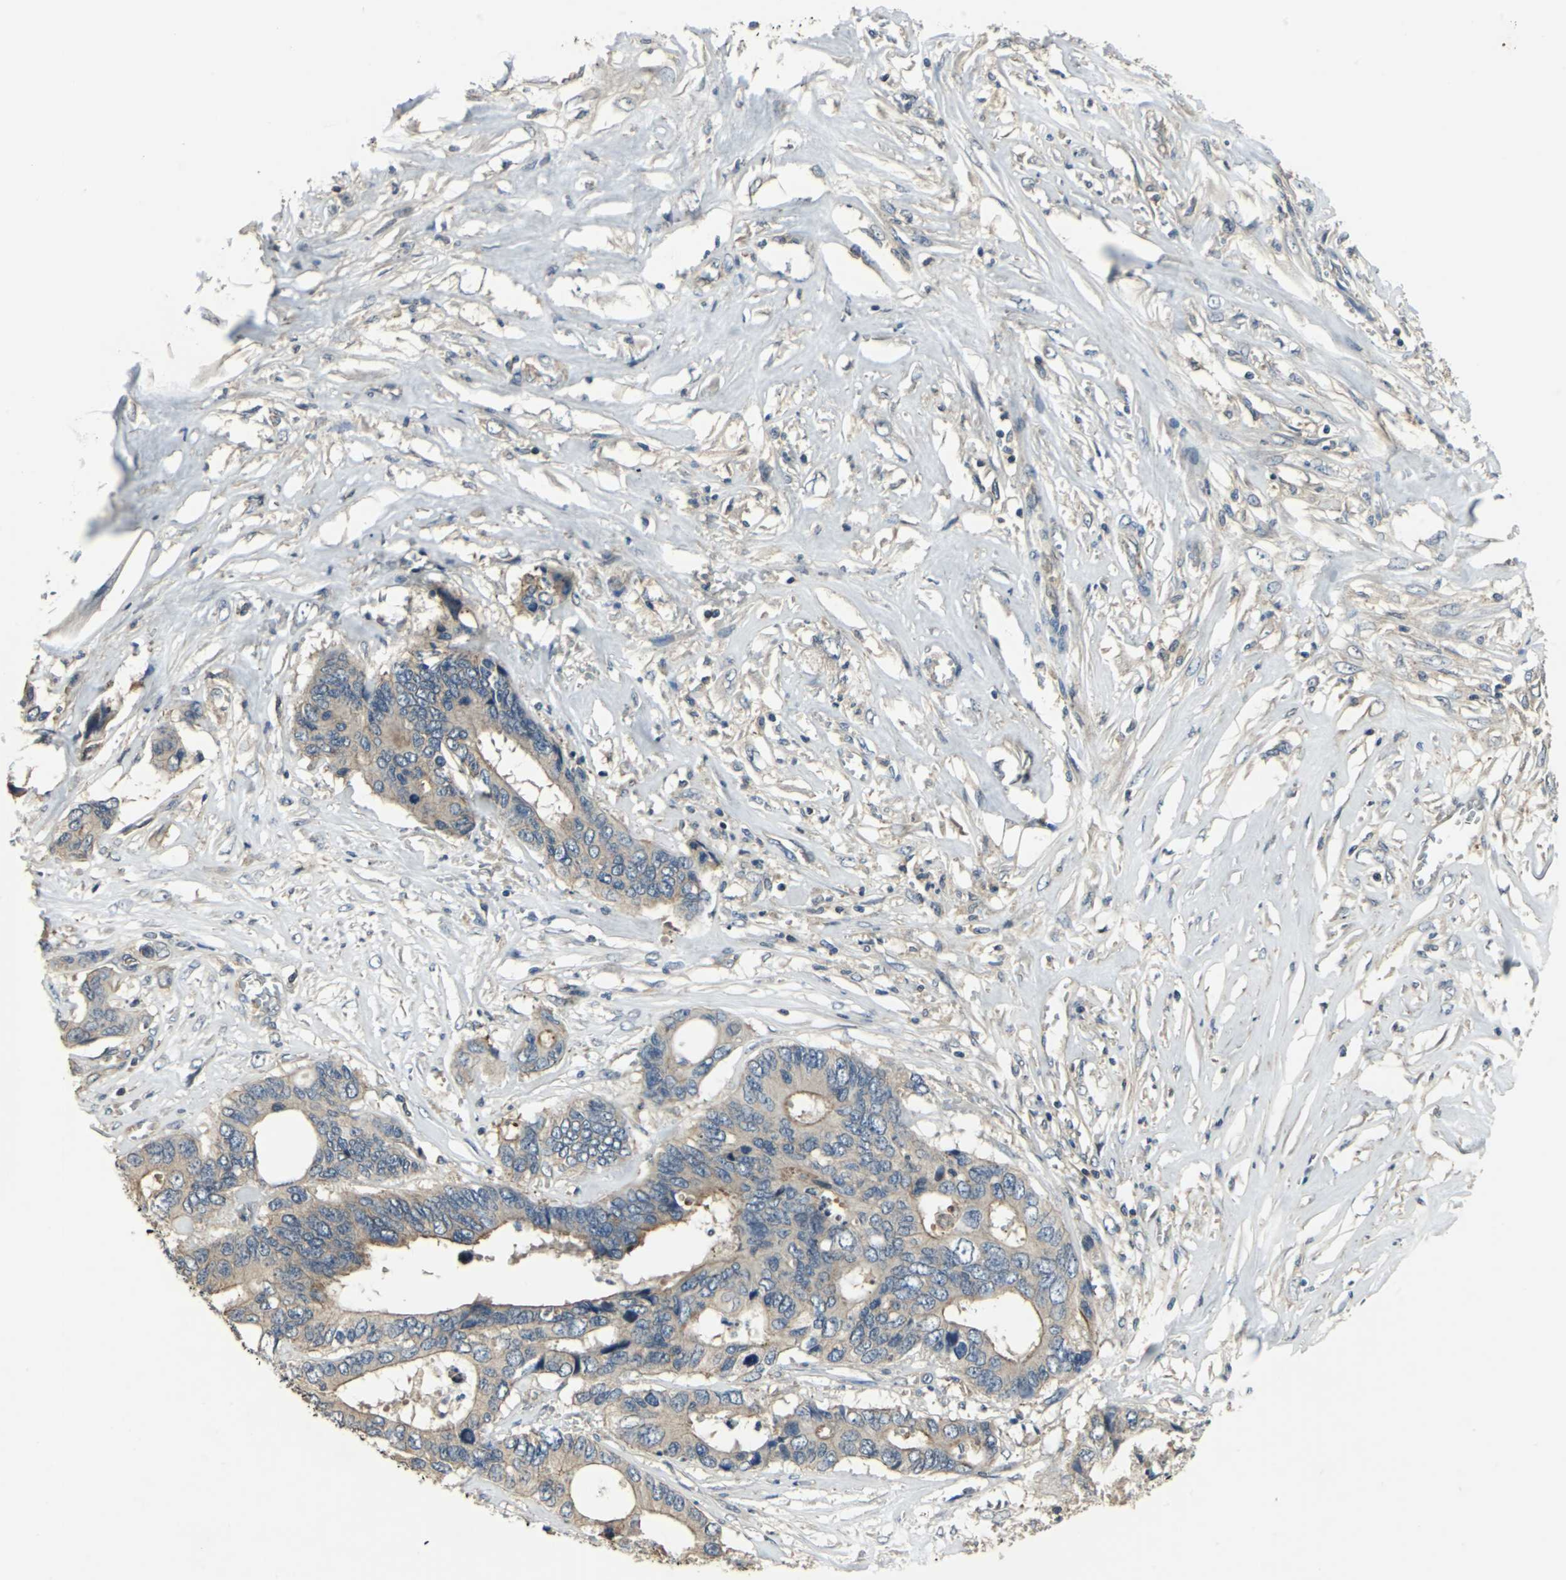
{"staining": {"intensity": "weak", "quantity": "25%-75%", "location": "cytoplasmic/membranous"}, "tissue": "colorectal cancer", "cell_type": "Tumor cells", "image_type": "cancer", "snomed": [{"axis": "morphology", "description": "Adenocarcinoma, NOS"}, {"axis": "topography", "description": "Rectum"}], "caption": "A brown stain highlights weak cytoplasmic/membranous positivity of a protein in colorectal adenocarcinoma tumor cells.", "gene": "RAPGEF1", "patient": {"sex": "male", "age": 55}}